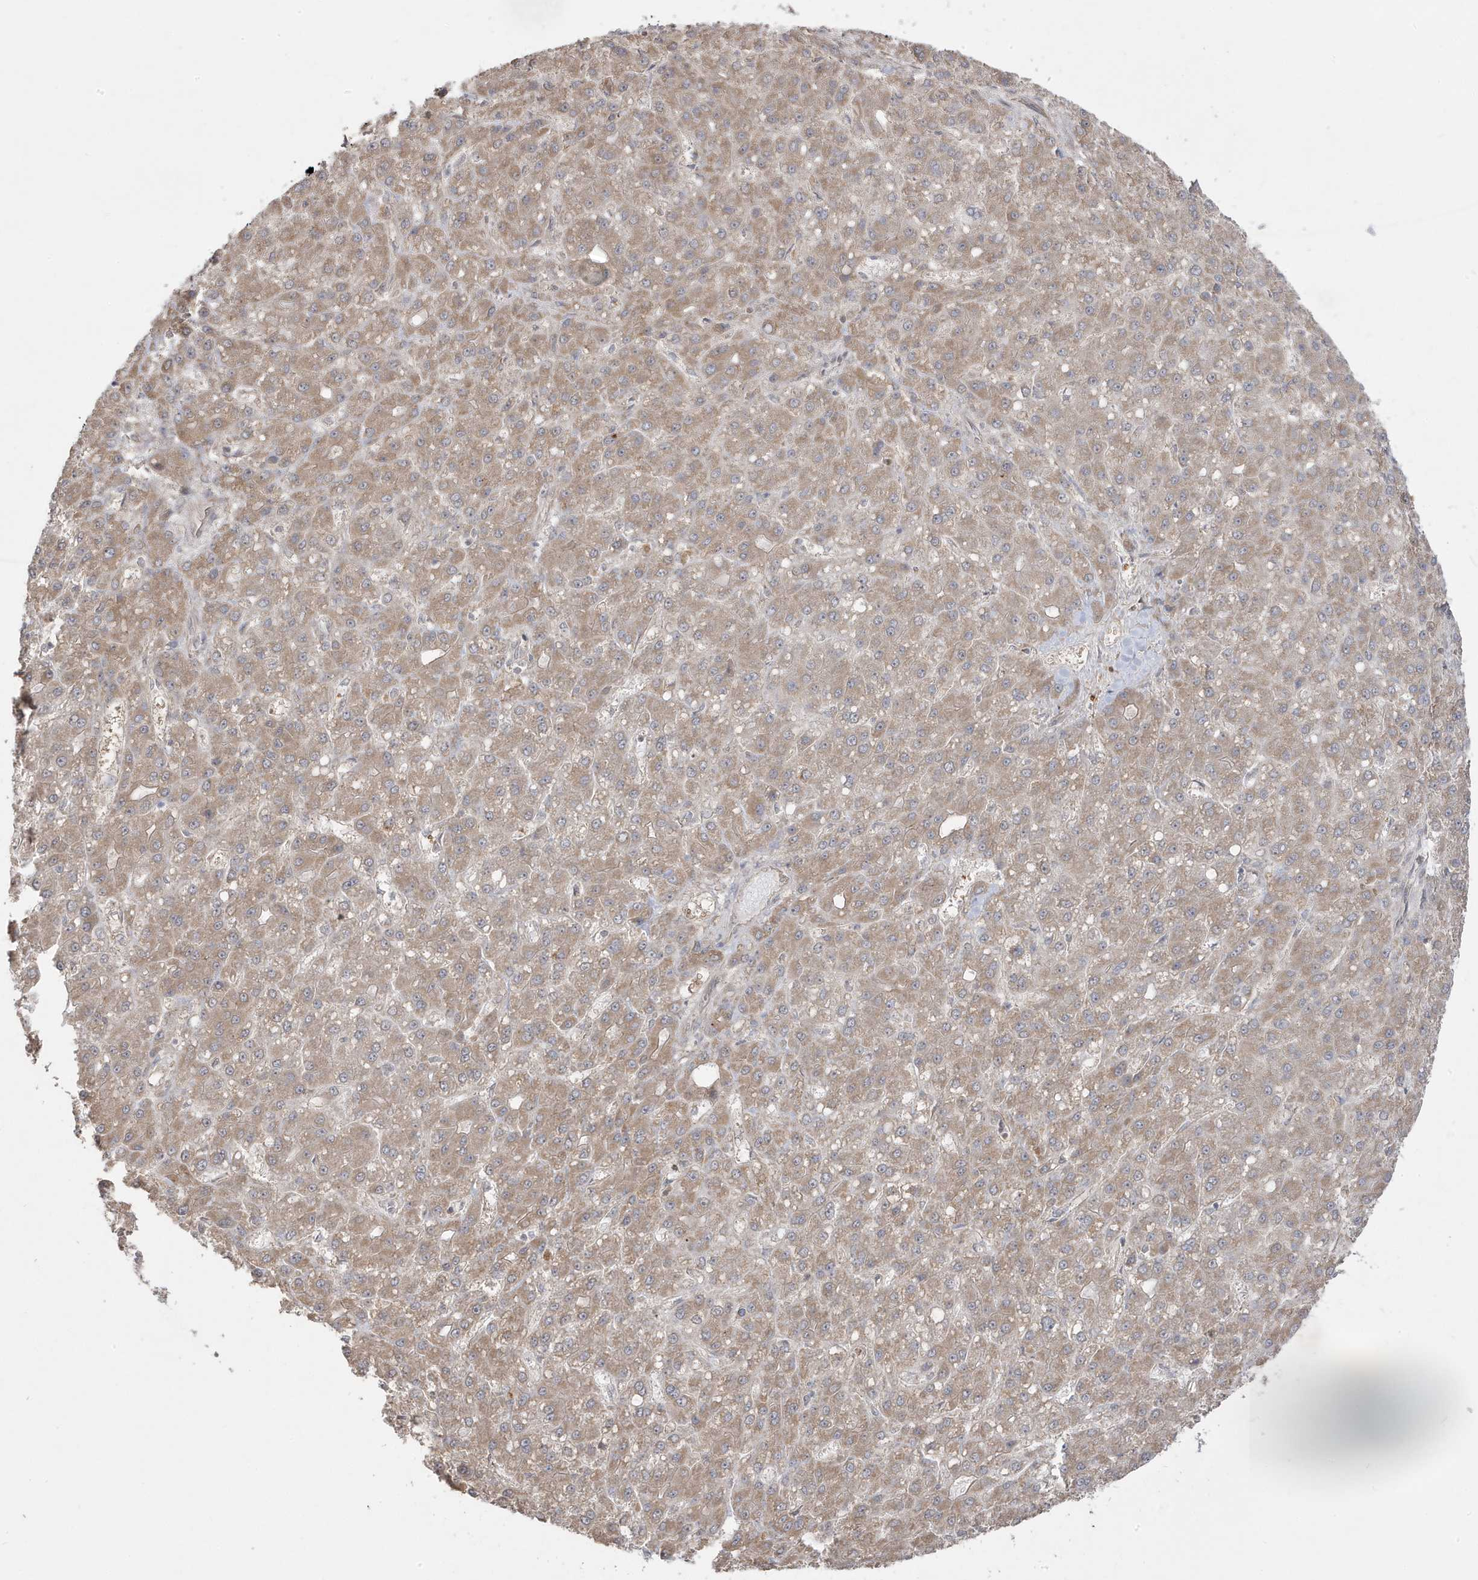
{"staining": {"intensity": "weak", "quantity": ">75%", "location": "cytoplasmic/membranous"}, "tissue": "liver cancer", "cell_type": "Tumor cells", "image_type": "cancer", "snomed": [{"axis": "morphology", "description": "Carcinoma, Hepatocellular, NOS"}, {"axis": "topography", "description": "Liver"}], "caption": "An immunohistochemistry histopathology image of neoplastic tissue is shown. Protein staining in brown labels weak cytoplasmic/membranous positivity in liver cancer within tumor cells.", "gene": "DNAJC12", "patient": {"sex": "male", "age": 67}}